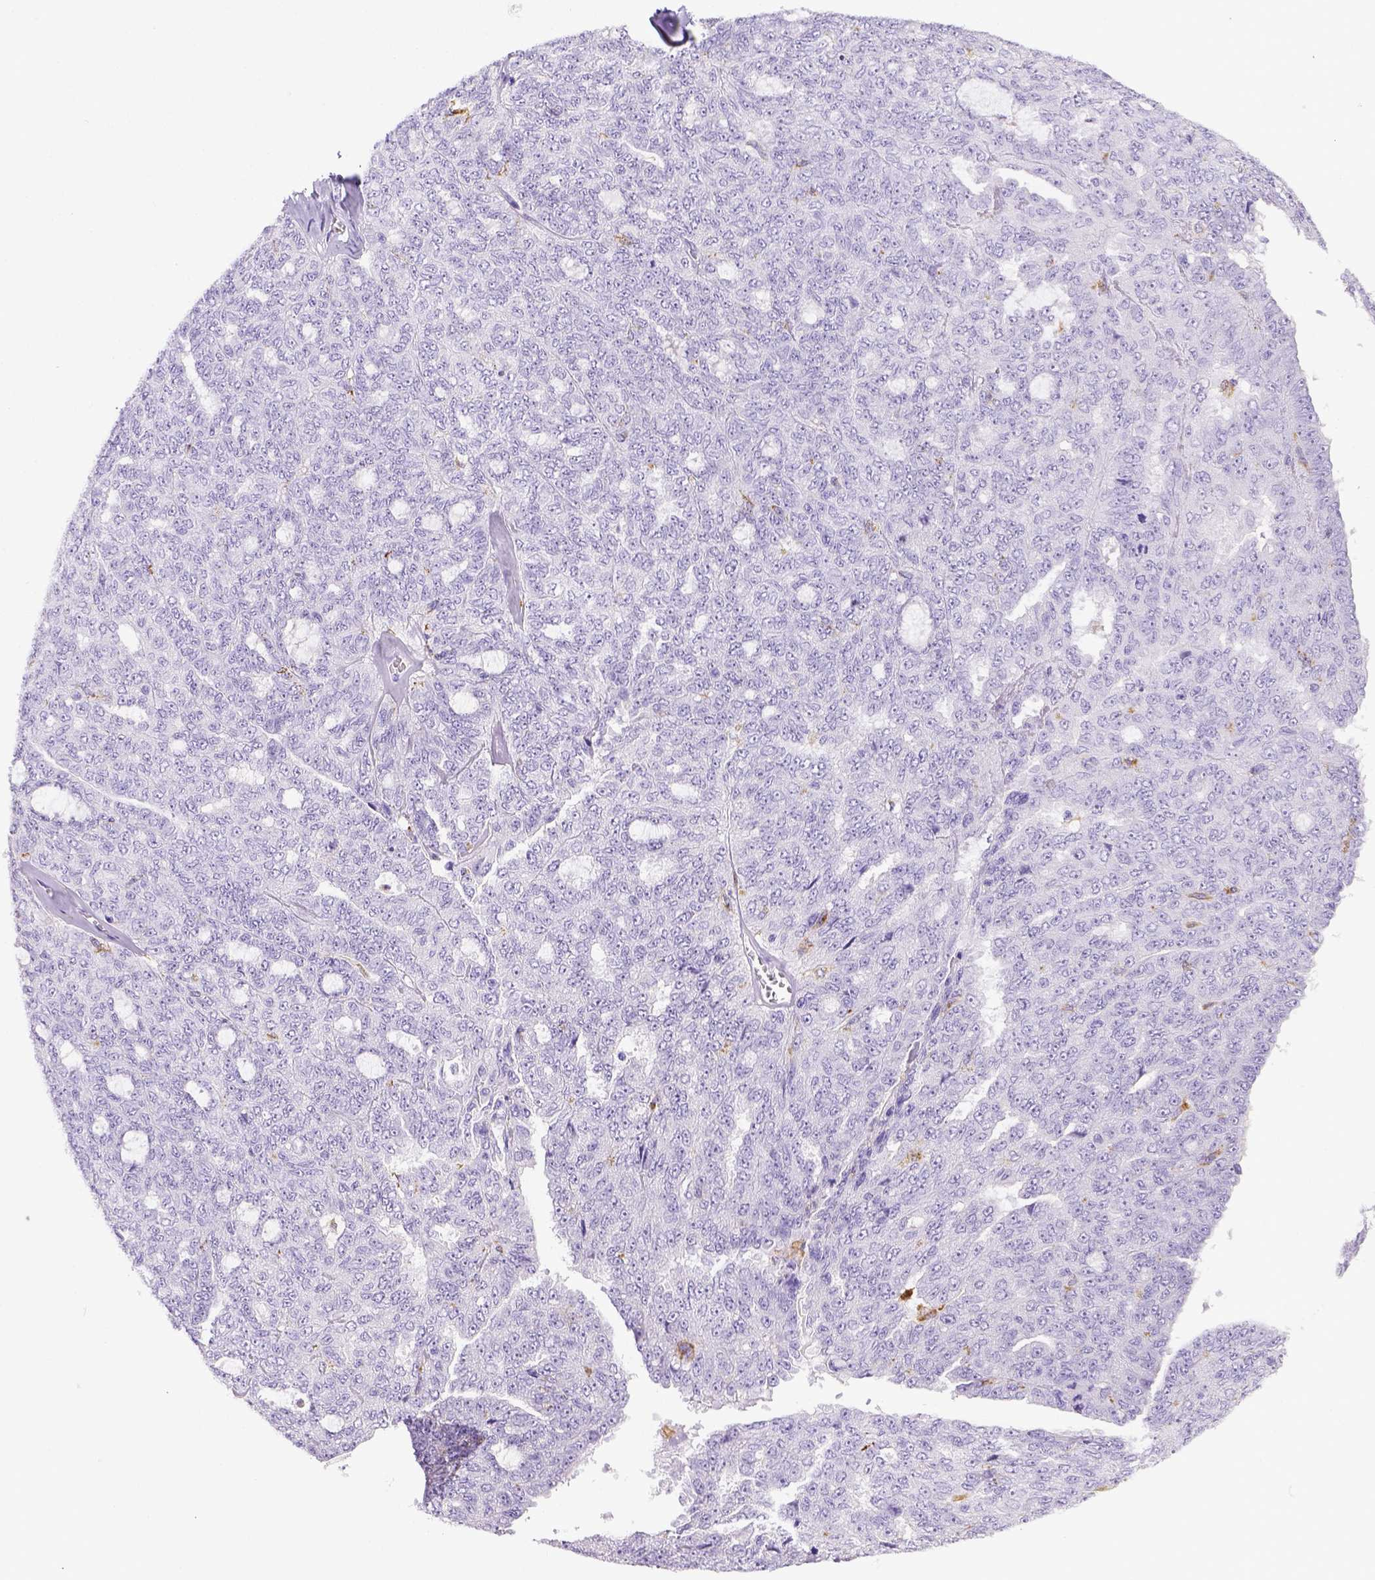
{"staining": {"intensity": "negative", "quantity": "none", "location": "none"}, "tissue": "ovarian cancer", "cell_type": "Tumor cells", "image_type": "cancer", "snomed": [{"axis": "morphology", "description": "Cystadenocarcinoma, serous, NOS"}, {"axis": "topography", "description": "Ovary"}], "caption": "DAB (3,3'-diaminobenzidine) immunohistochemical staining of human ovarian serous cystadenocarcinoma demonstrates no significant positivity in tumor cells.", "gene": "CD68", "patient": {"sex": "female", "age": 71}}